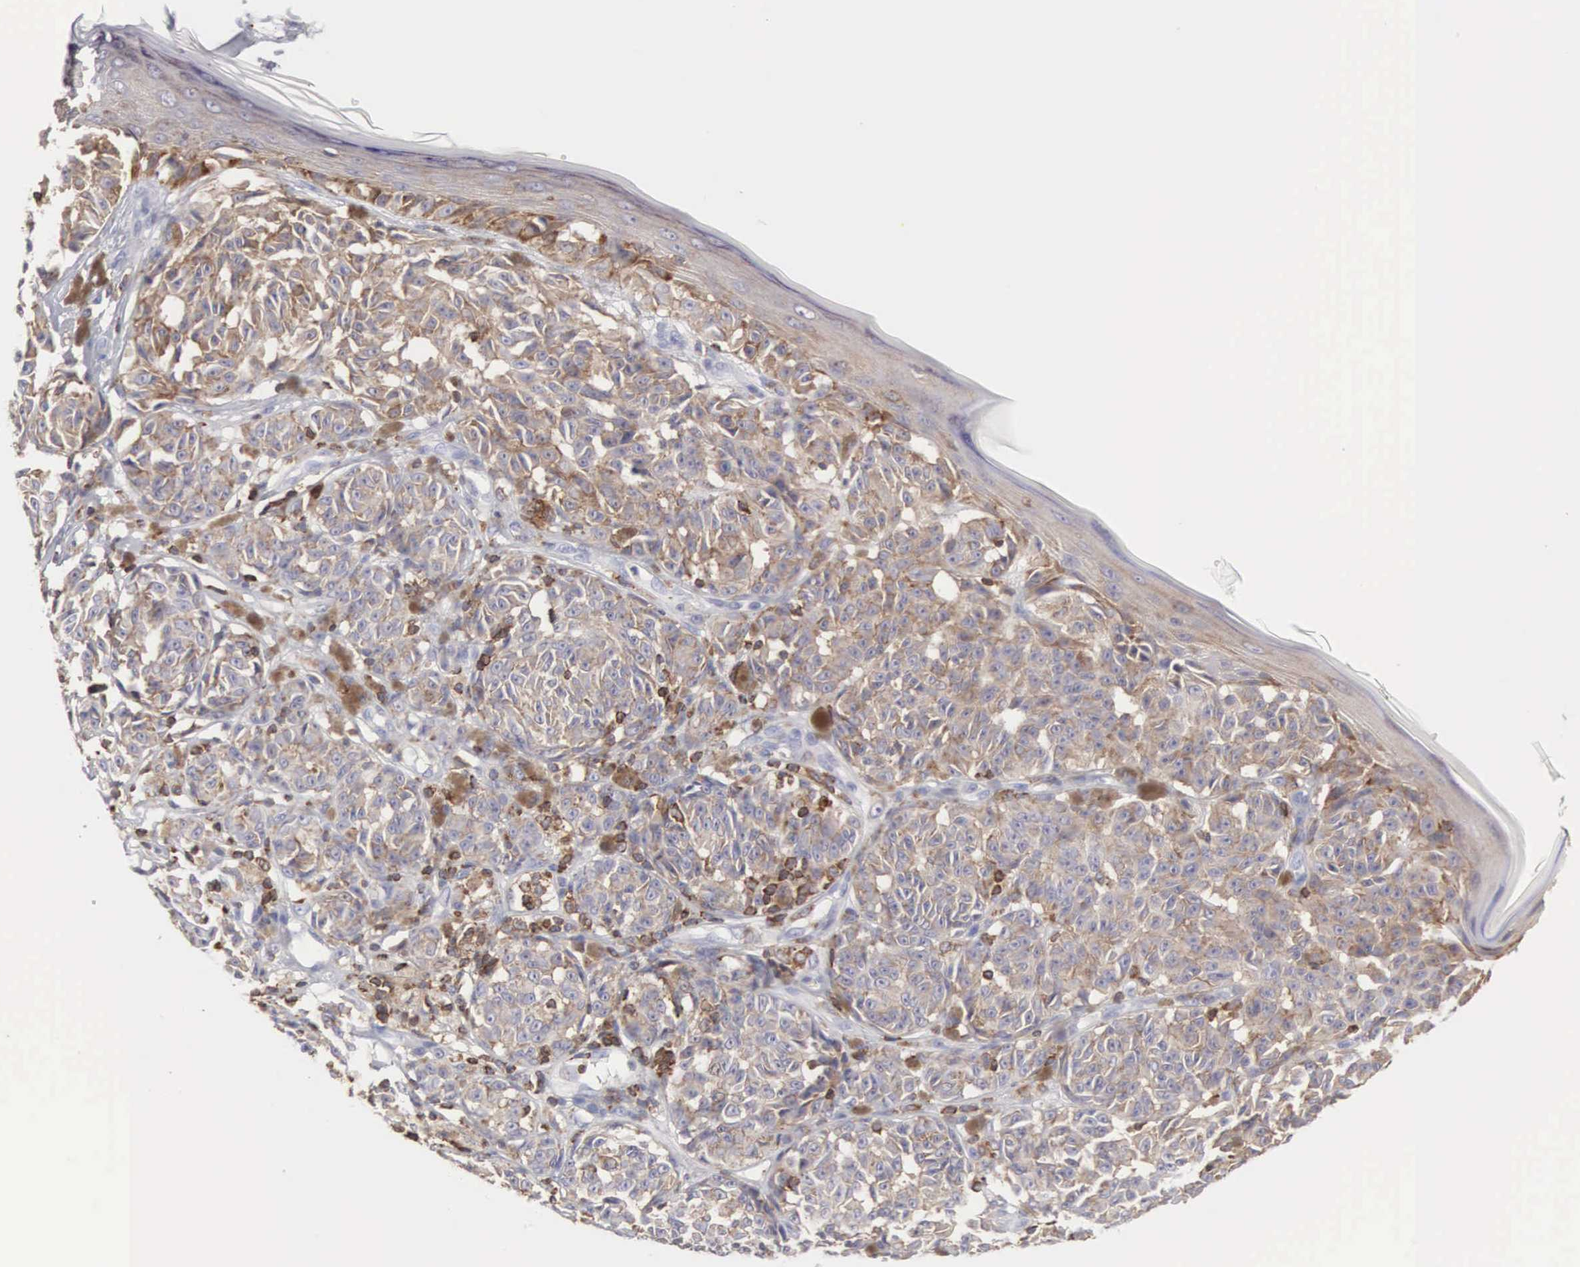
{"staining": {"intensity": "weak", "quantity": "25%-75%", "location": "cytoplasmic/membranous"}, "tissue": "melanoma", "cell_type": "Tumor cells", "image_type": "cancer", "snomed": [{"axis": "morphology", "description": "Malignant melanoma, NOS"}, {"axis": "topography", "description": "Skin"}], "caption": "An immunohistochemistry (IHC) image of tumor tissue is shown. Protein staining in brown shows weak cytoplasmic/membranous positivity in melanoma within tumor cells.", "gene": "SH3BP1", "patient": {"sex": "male", "age": 49}}